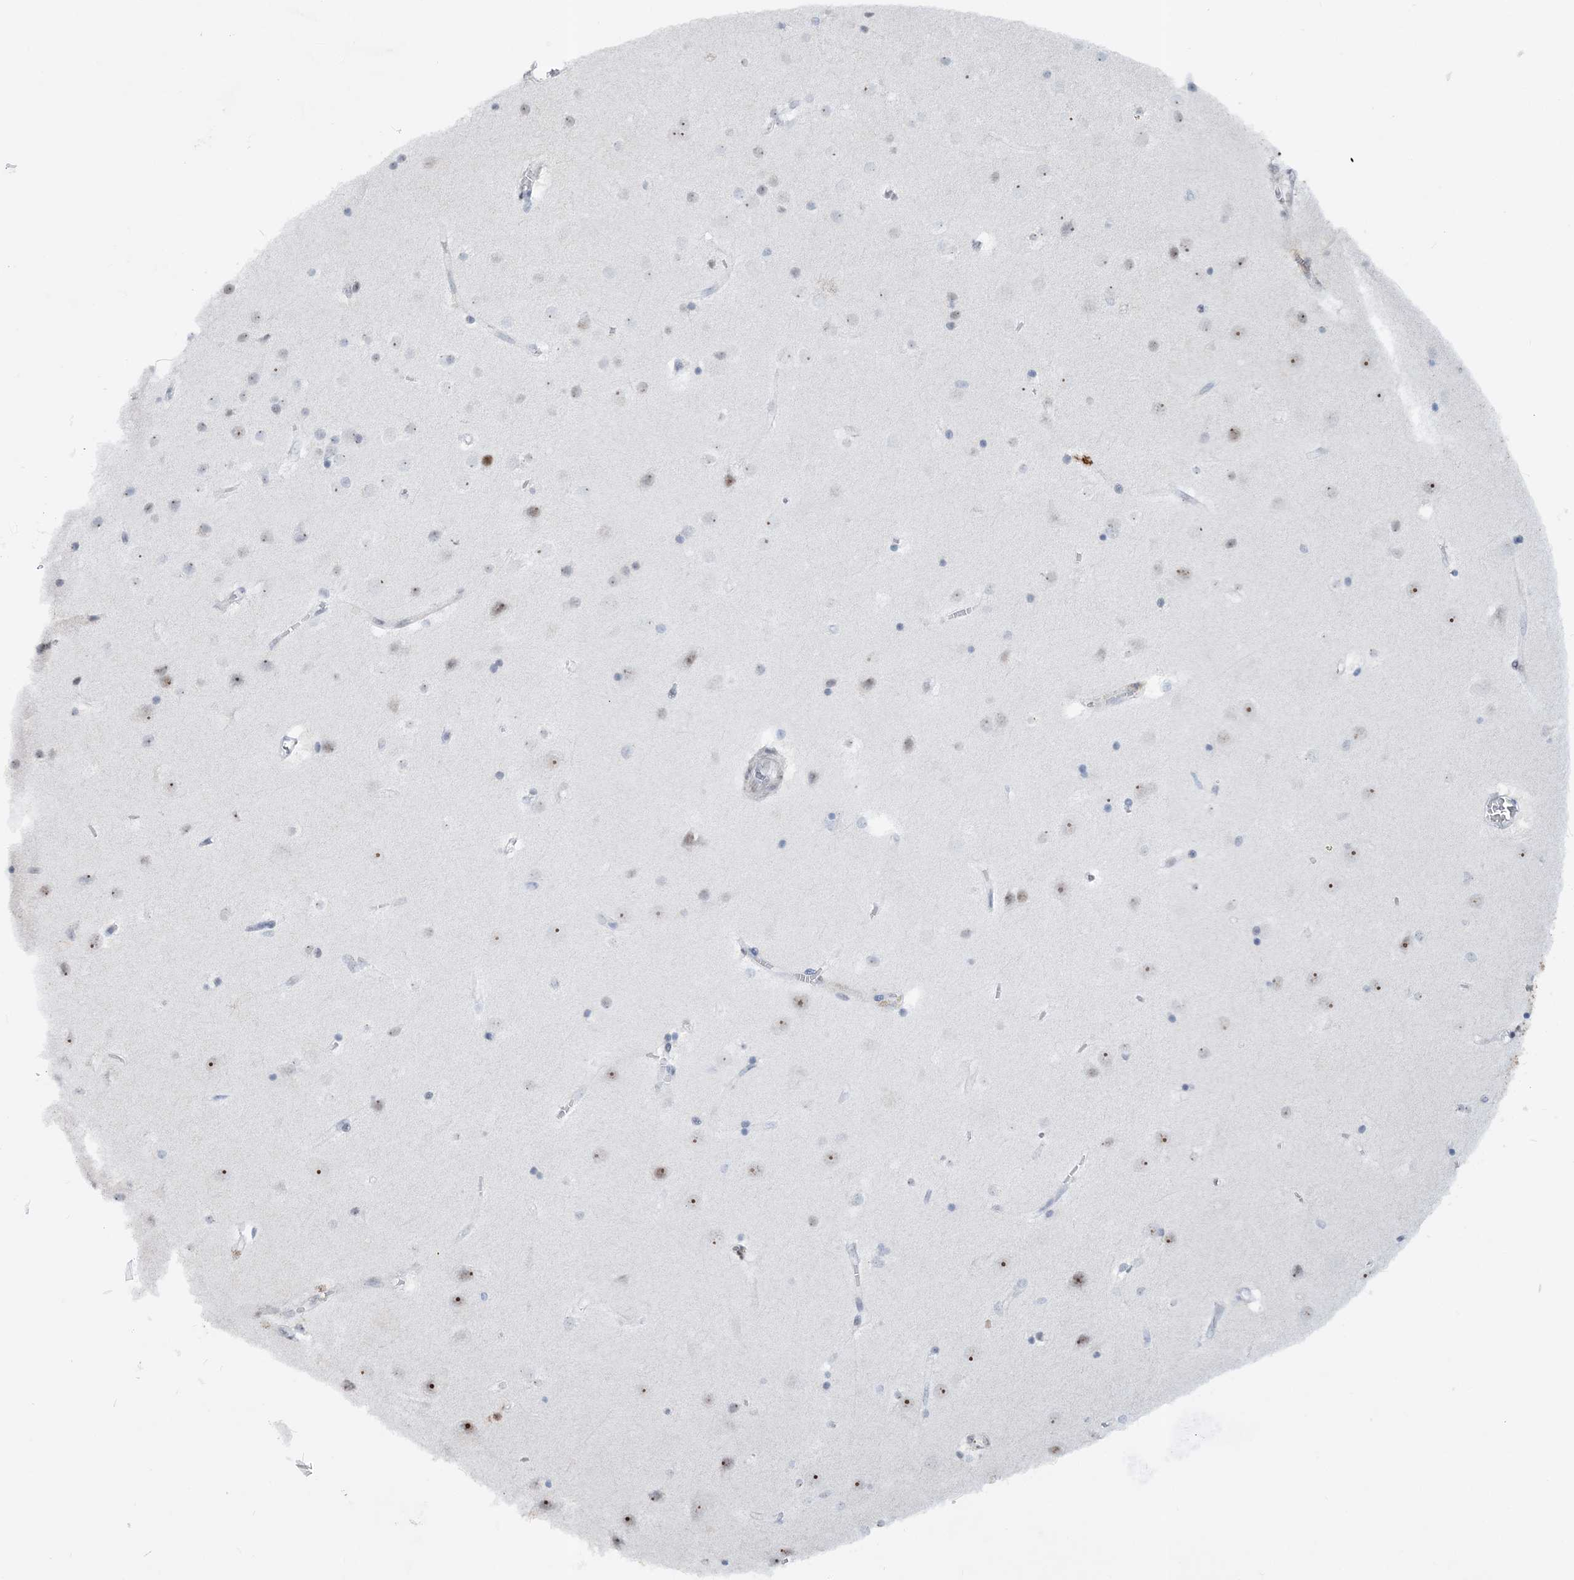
{"staining": {"intensity": "negative", "quantity": "none", "location": "none"}, "tissue": "cerebral cortex", "cell_type": "Endothelial cells", "image_type": "normal", "snomed": [{"axis": "morphology", "description": "Normal tissue, NOS"}, {"axis": "topography", "description": "Cerebral cortex"}], "caption": "Human cerebral cortex stained for a protein using immunohistochemistry demonstrates no staining in endothelial cells.", "gene": "ASCL4", "patient": {"sex": "male", "age": 54}}